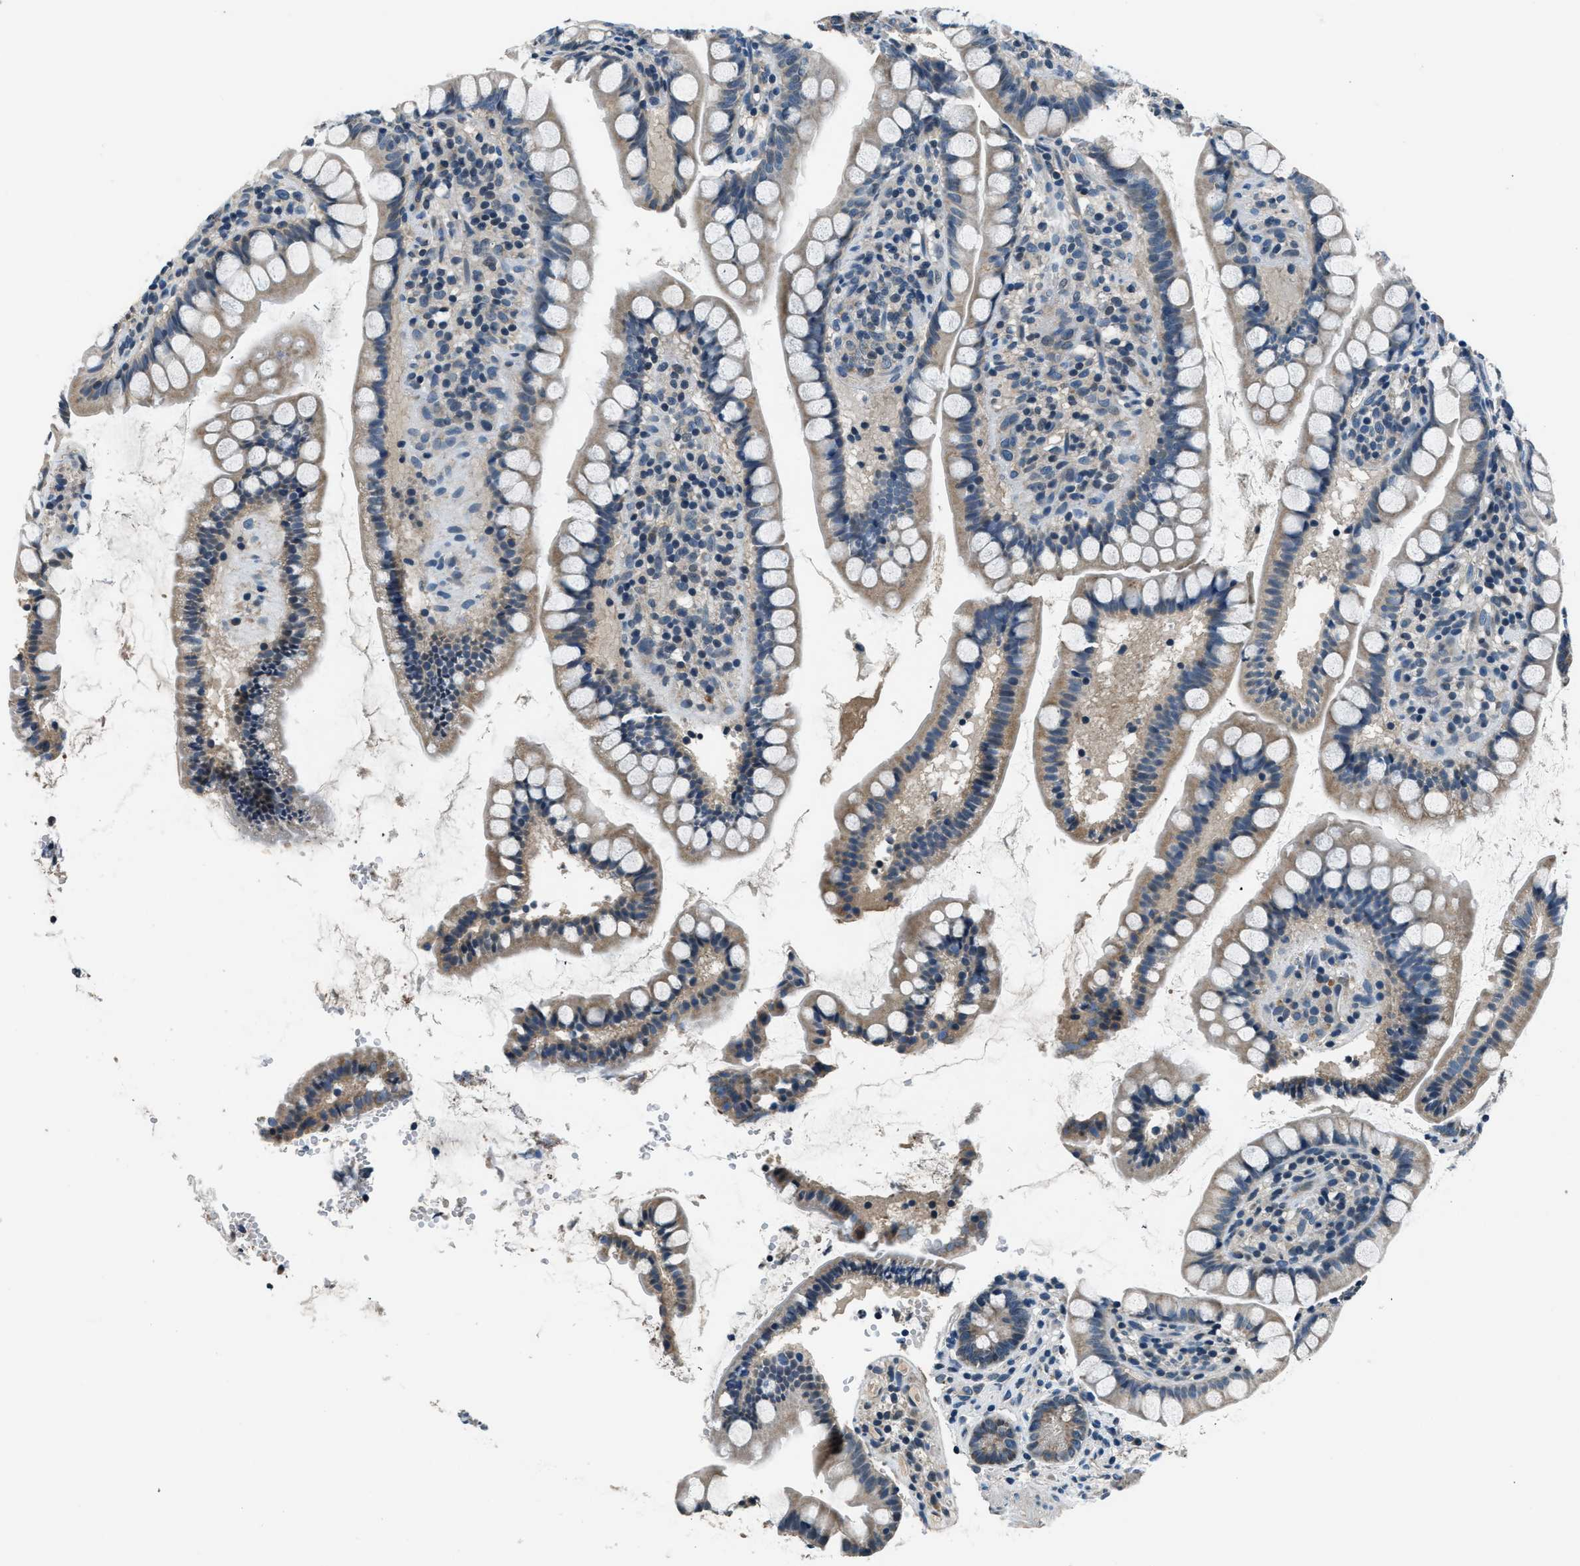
{"staining": {"intensity": "weak", "quantity": "25%-75%", "location": "cytoplasmic/membranous"}, "tissue": "small intestine", "cell_type": "Glandular cells", "image_type": "normal", "snomed": [{"axis": "morphology", "description": "Normal tissue, NOS"}, {"axis": "topography", "description": "Small intestine"}], "caption": "DAB (3,3'-diaminobenzidine) immunohistochemical staining of unremarkable human small intestine shows weak cytoplasmic/membranous protein staining in approximately 25%-75% of glandular cells. The protein of interest is shown in brown color, while the nuclei are stained blue.", "gene": "NME8", "patient": {"sex": "female", "age": 84}}